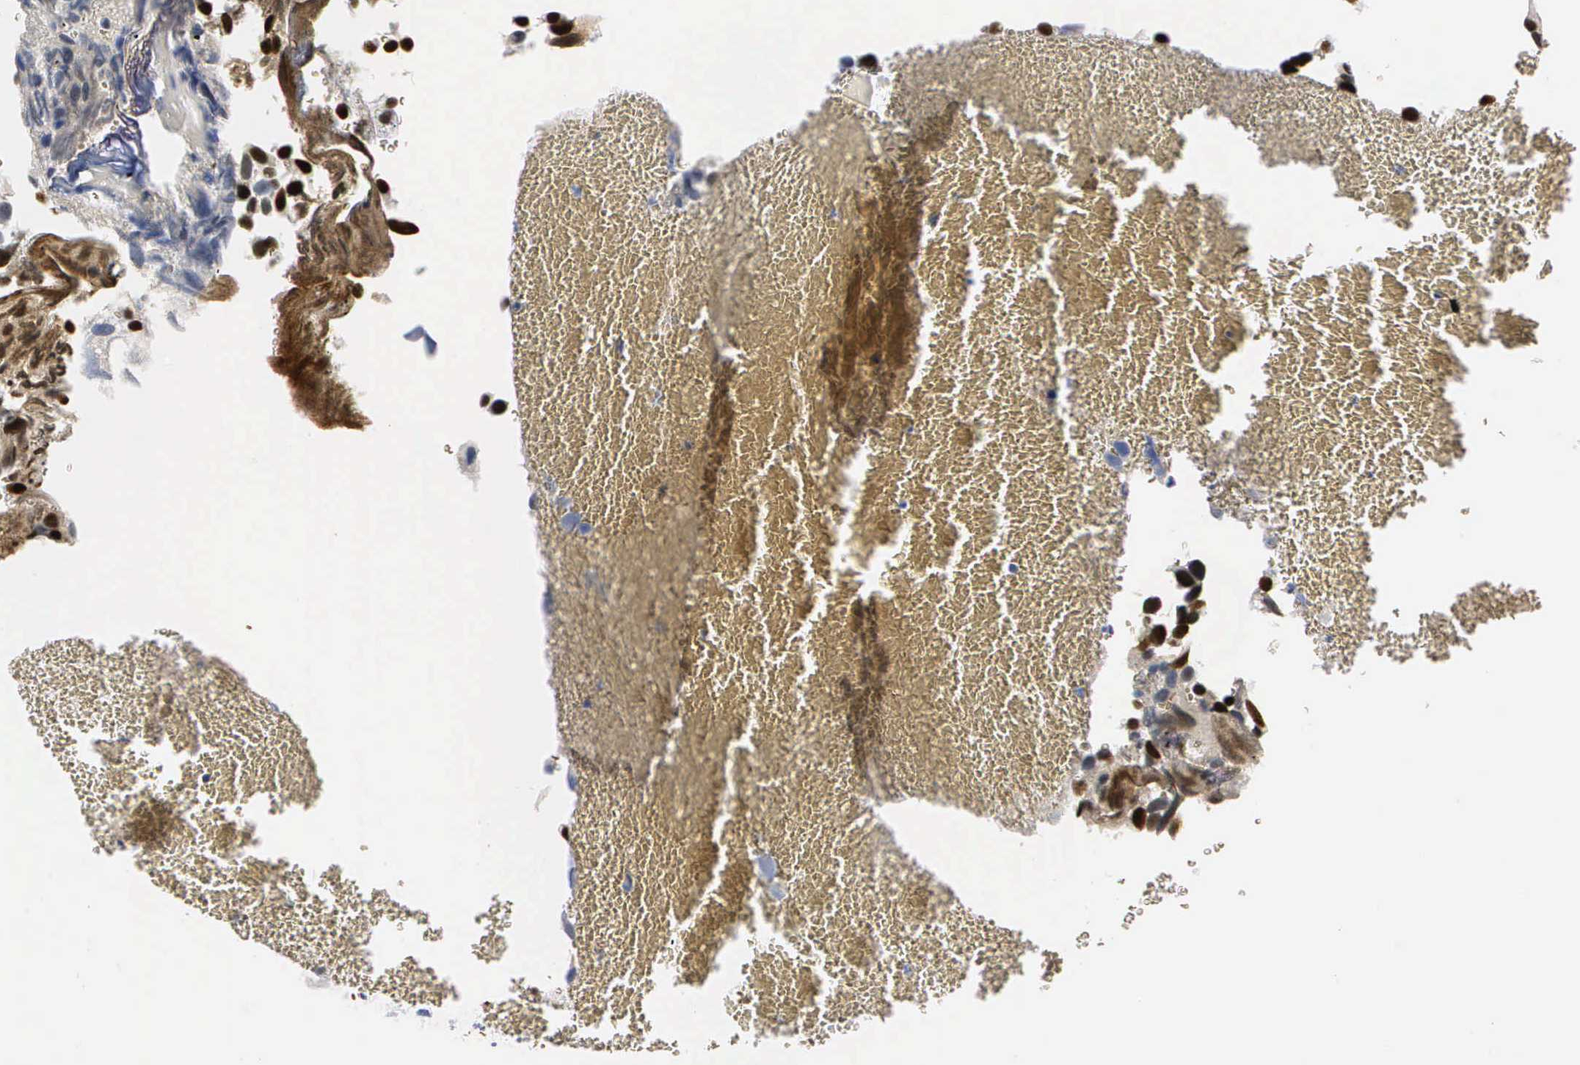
{"staining": {"intensity": "strong", "quantity": "25%-75%", "location": "nuclear"}, "tissue": "urothelial cancer", "cell_type": "Tumor cells", "image_type": "cancer", "snomed": [{"axis": "morphology", "description": "Urothelial carcinoma, High grade"}, {"axis": "topography", "description": "Urinary bladder"}], "caption": "An immunohistochemistry image of neoplastic tissue is shown. Protein staining in brown highlights strong nuclear positivity in urothelial carcinoma (high-grade) within tumor cells.", "gene": "PGR", "patient": {"sex": "male", "age": 72}}